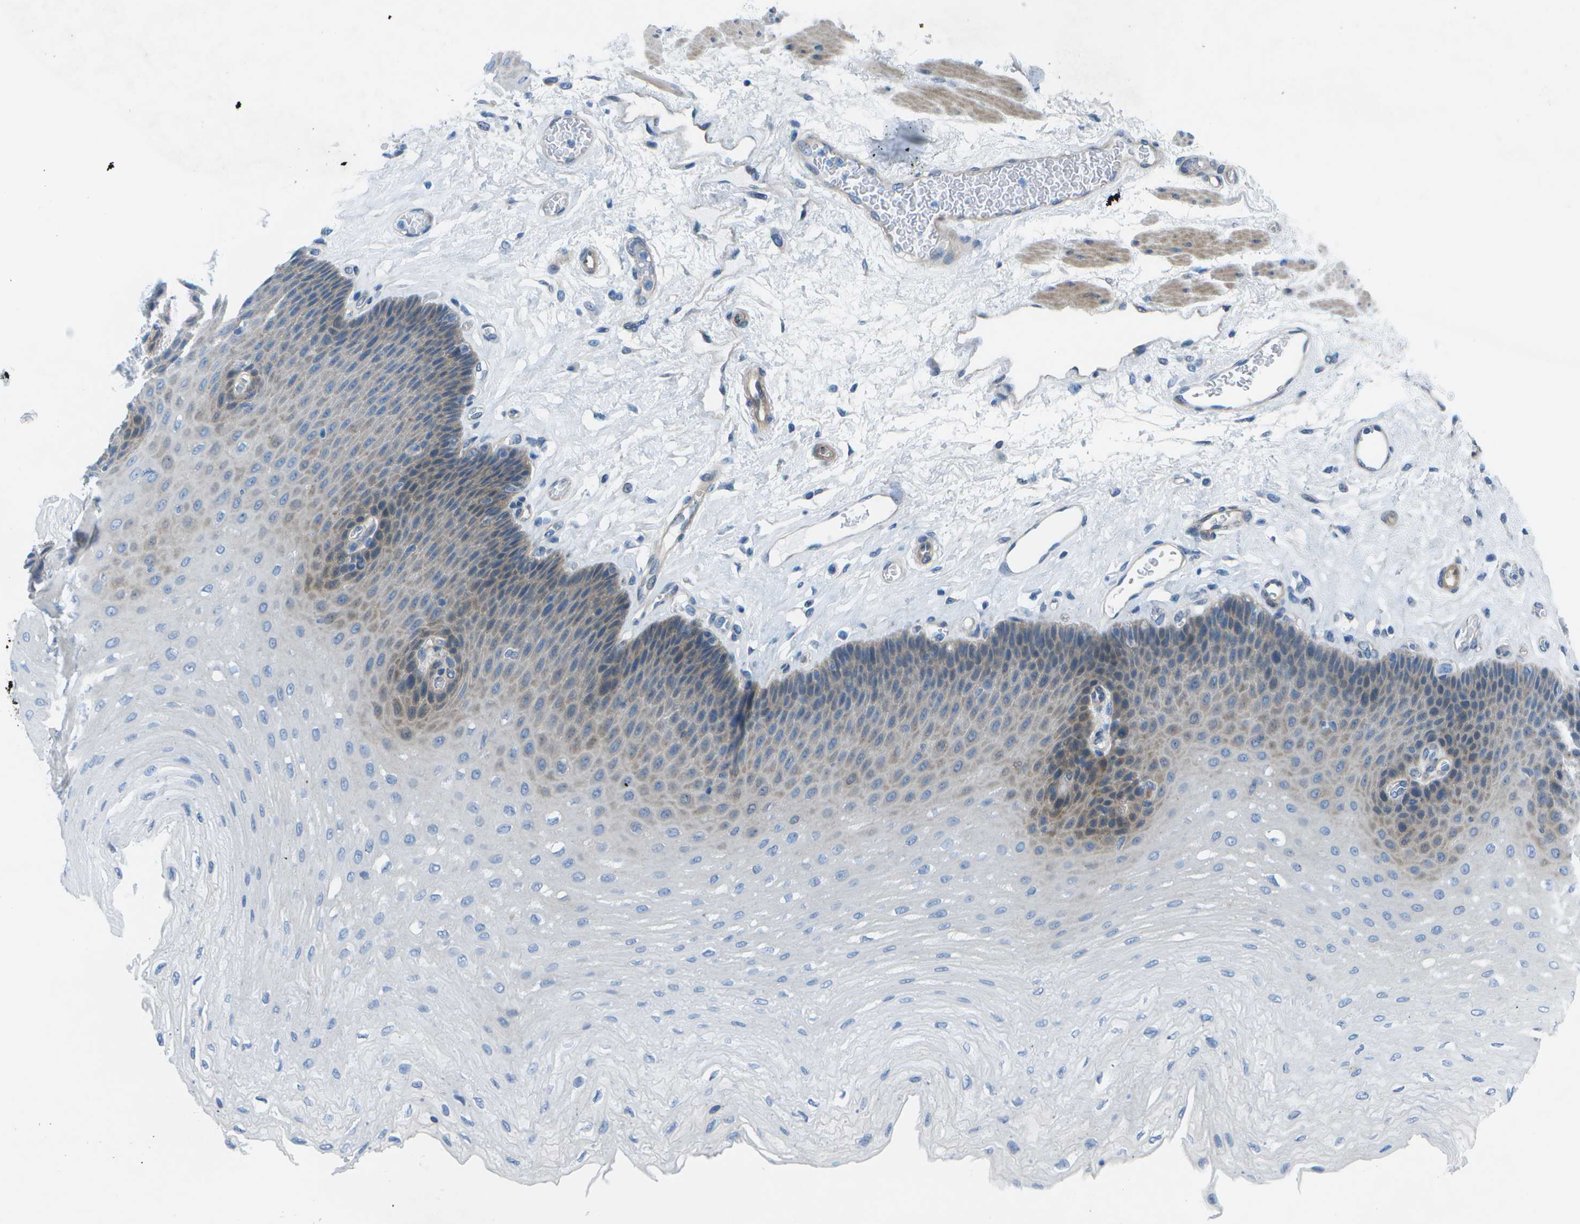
{"staining": {"intensity": "moderate", "quantity": "<25%", "location": "cytoplasmic/membranous"}, "tissue": "esophagus", "cell_type": "Squamous epithelial cells", "image_type": "normal", "snomed": [{"axis": "morphology", "description": "Normal tissue, NOS"}, {"axis": "topography", "description": "Esophagus"}], "caption": "A high-resolution photomicrograph shows immunohistochemistry (IHC) staining of unremarkable esophagus, which exhibits moderate cytoplasmic/membranous positivity in approximately <25% of squamous epithelial cells. (DAB (3,3'-diaminobenzidine) IHC with brightfield microscopy, high magnification).", "gene": "SORBS3", "patient": {"sex": "female", "age": 72}}